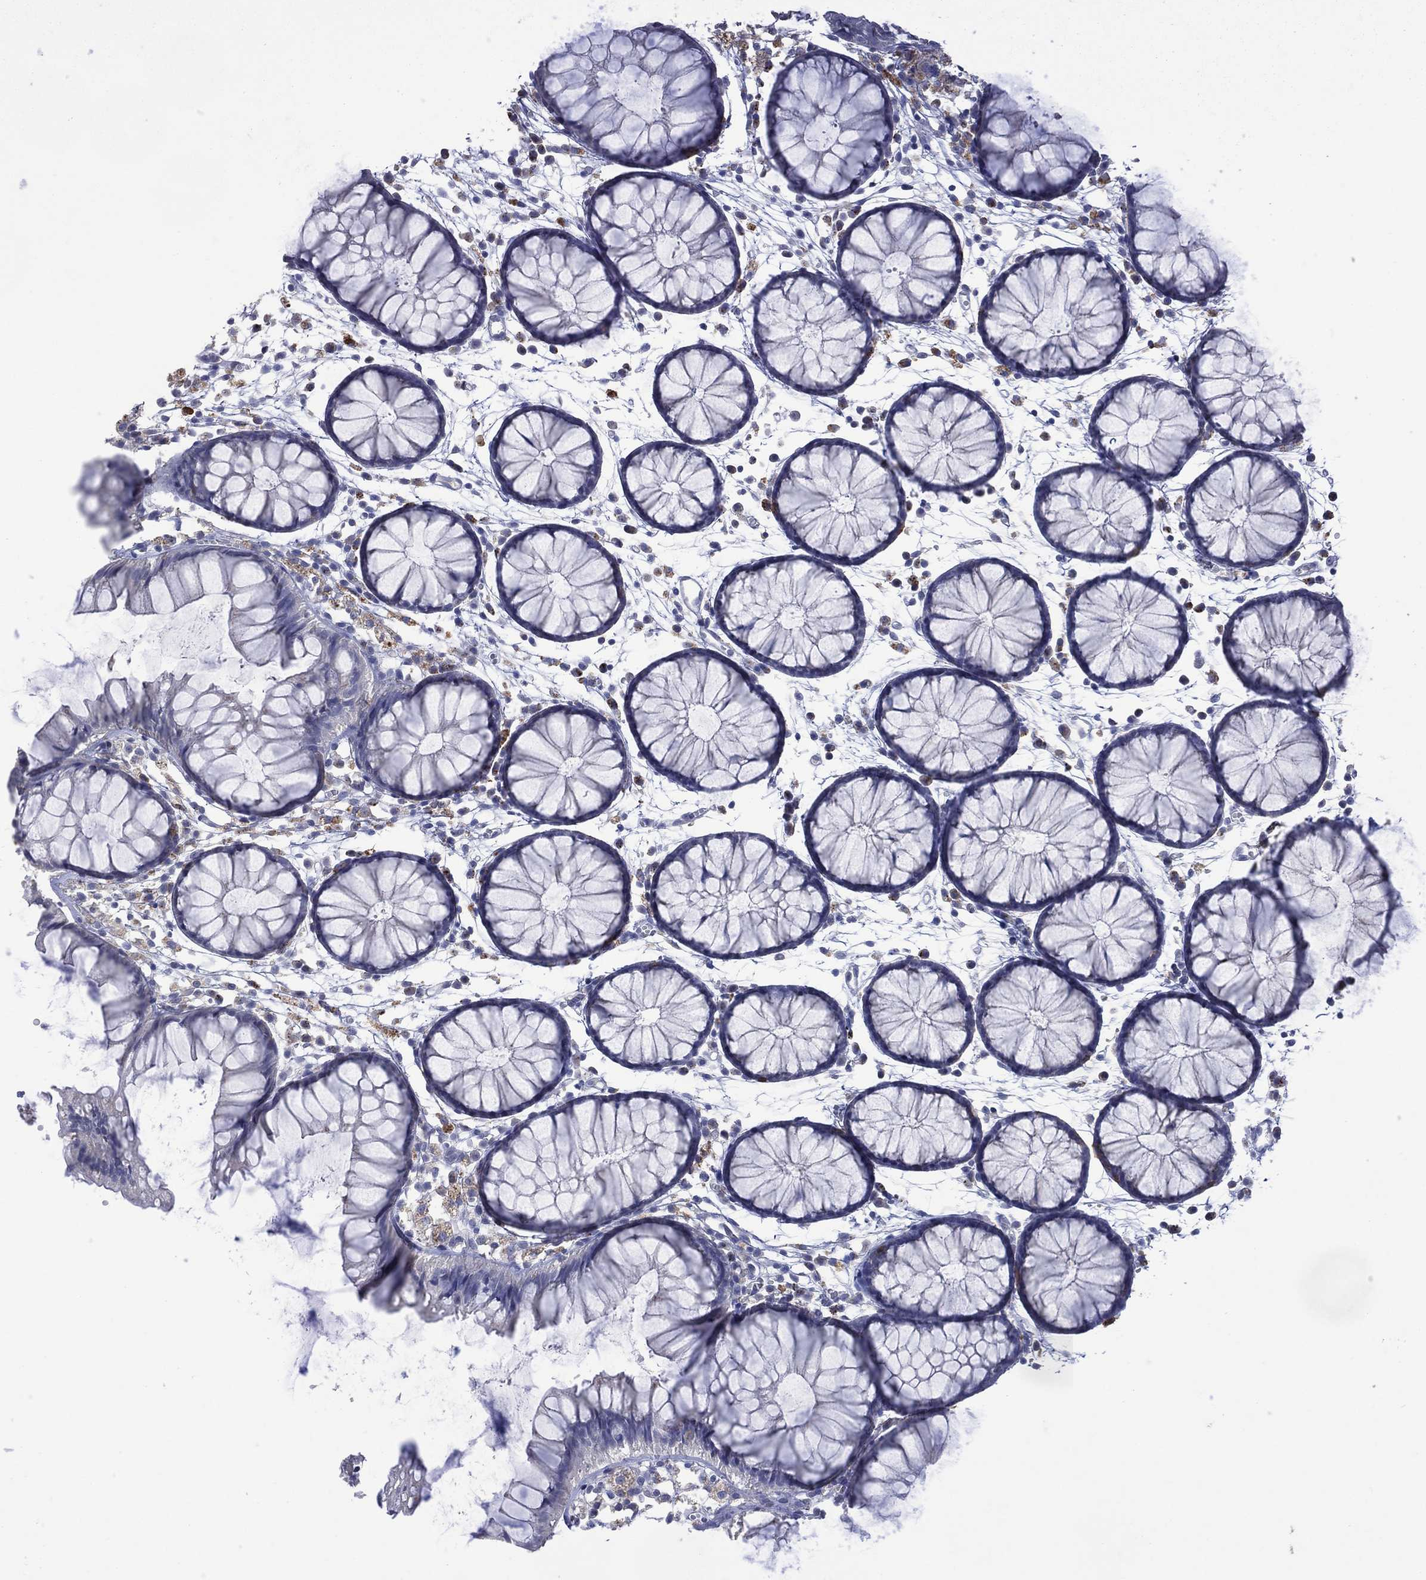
{"staining": {"intensity": "negative", "quantity": "none", "location": "none"}, "tissue": "colon", "cell_type": "Glandular cells", "image_type": "normal", "snomed": [{"axis": "morphology", "description": "Normal tissue, NOS"}, {"axis": "morphology", "description": "Adenocarcinoma, NOS"}, {"axis": "topography", "description": "Colon"}], "caption": "Immunohistochemistry of normal human colon shows no expression in glandular cells. (DAB (3,3'-diaminobenzidine) immunohistochemistry (IHC), high magnification).", "gene": "ASB10", "patient": {"sex": "male", "age": 65}}